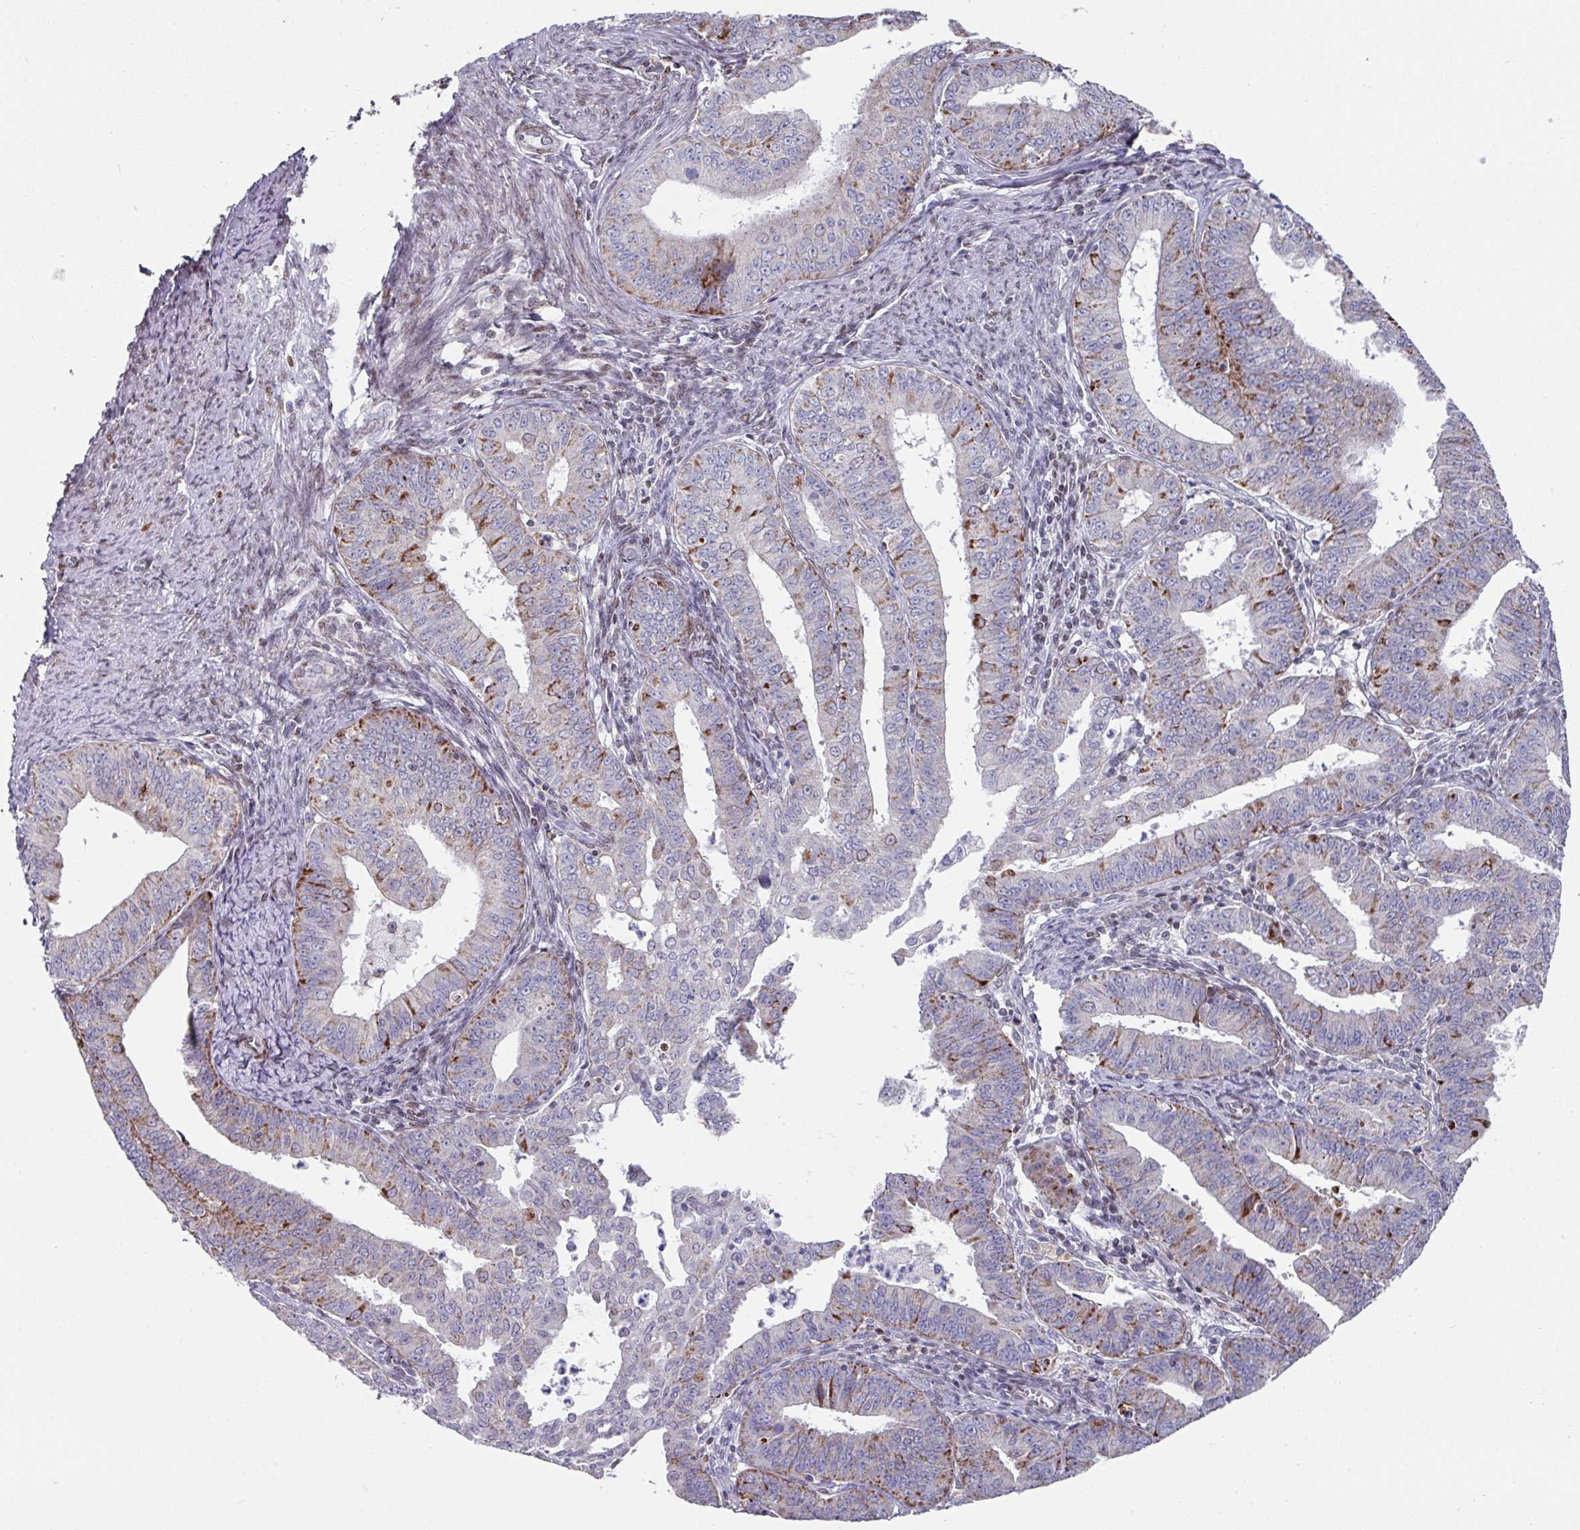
{"staining": {"intensity": "weak", "quantity": "<25%", "location": "cytoplasmic/membranous"}, "tissue": "endometrial cancer", "cell_type": "Tumor cells", "image_type": "cancer", "snomed": [{"axis": "morphology", "description": "Adenocarcinoma, NOS"}, {"axis": "topography", "description": "Endometrium"}], "caption": "IHC photomicrograph of neoplastic tissue: endometrial adenocarcinoma stained with DAB (3,3'-diaminobenzidine) exhibits no significant protein expression in tumor cells.", "gene": "CBX7", "patient": {"sex": "female", "age": 73}}